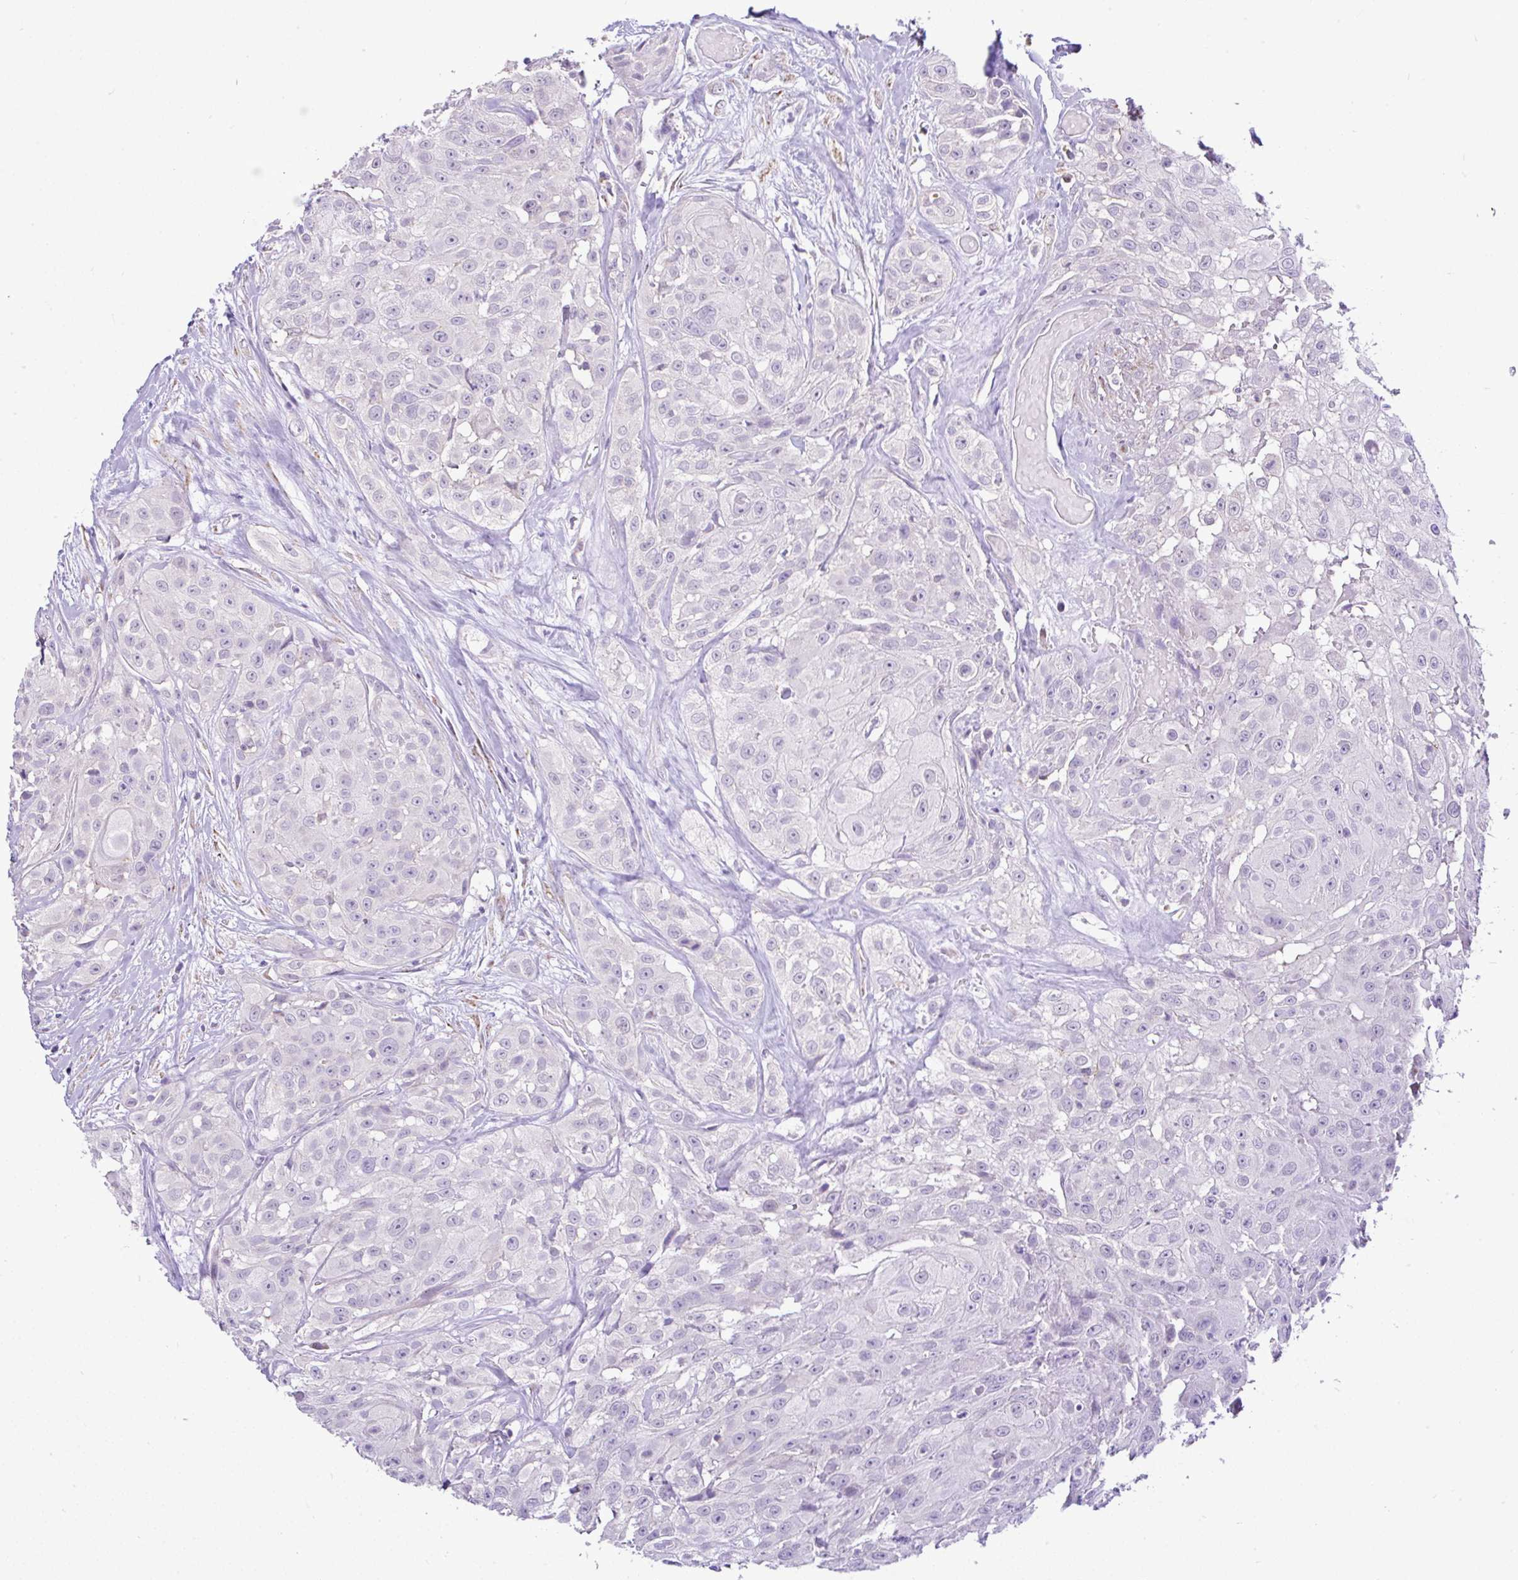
{"staining": {"intensity": "negative", "quantity": "none", "location": "none"}, "tissue": "head and neck cancer", "cell_type": "Tumor cells", "image_type": "cancer", "snomed": [{"axis": "morphology", "description": "Squamous cell carcinoma, NOS"}, {"axis": "topography", "description": "Head-Neck"}], "caption": "DAB immunohistochemical staining of human head and neck cancer (squamous cell carcinoma) displays no significant expression in tumor cells.", "gene": "CTU1", "patient": {"sex": "male", "age": 83}}